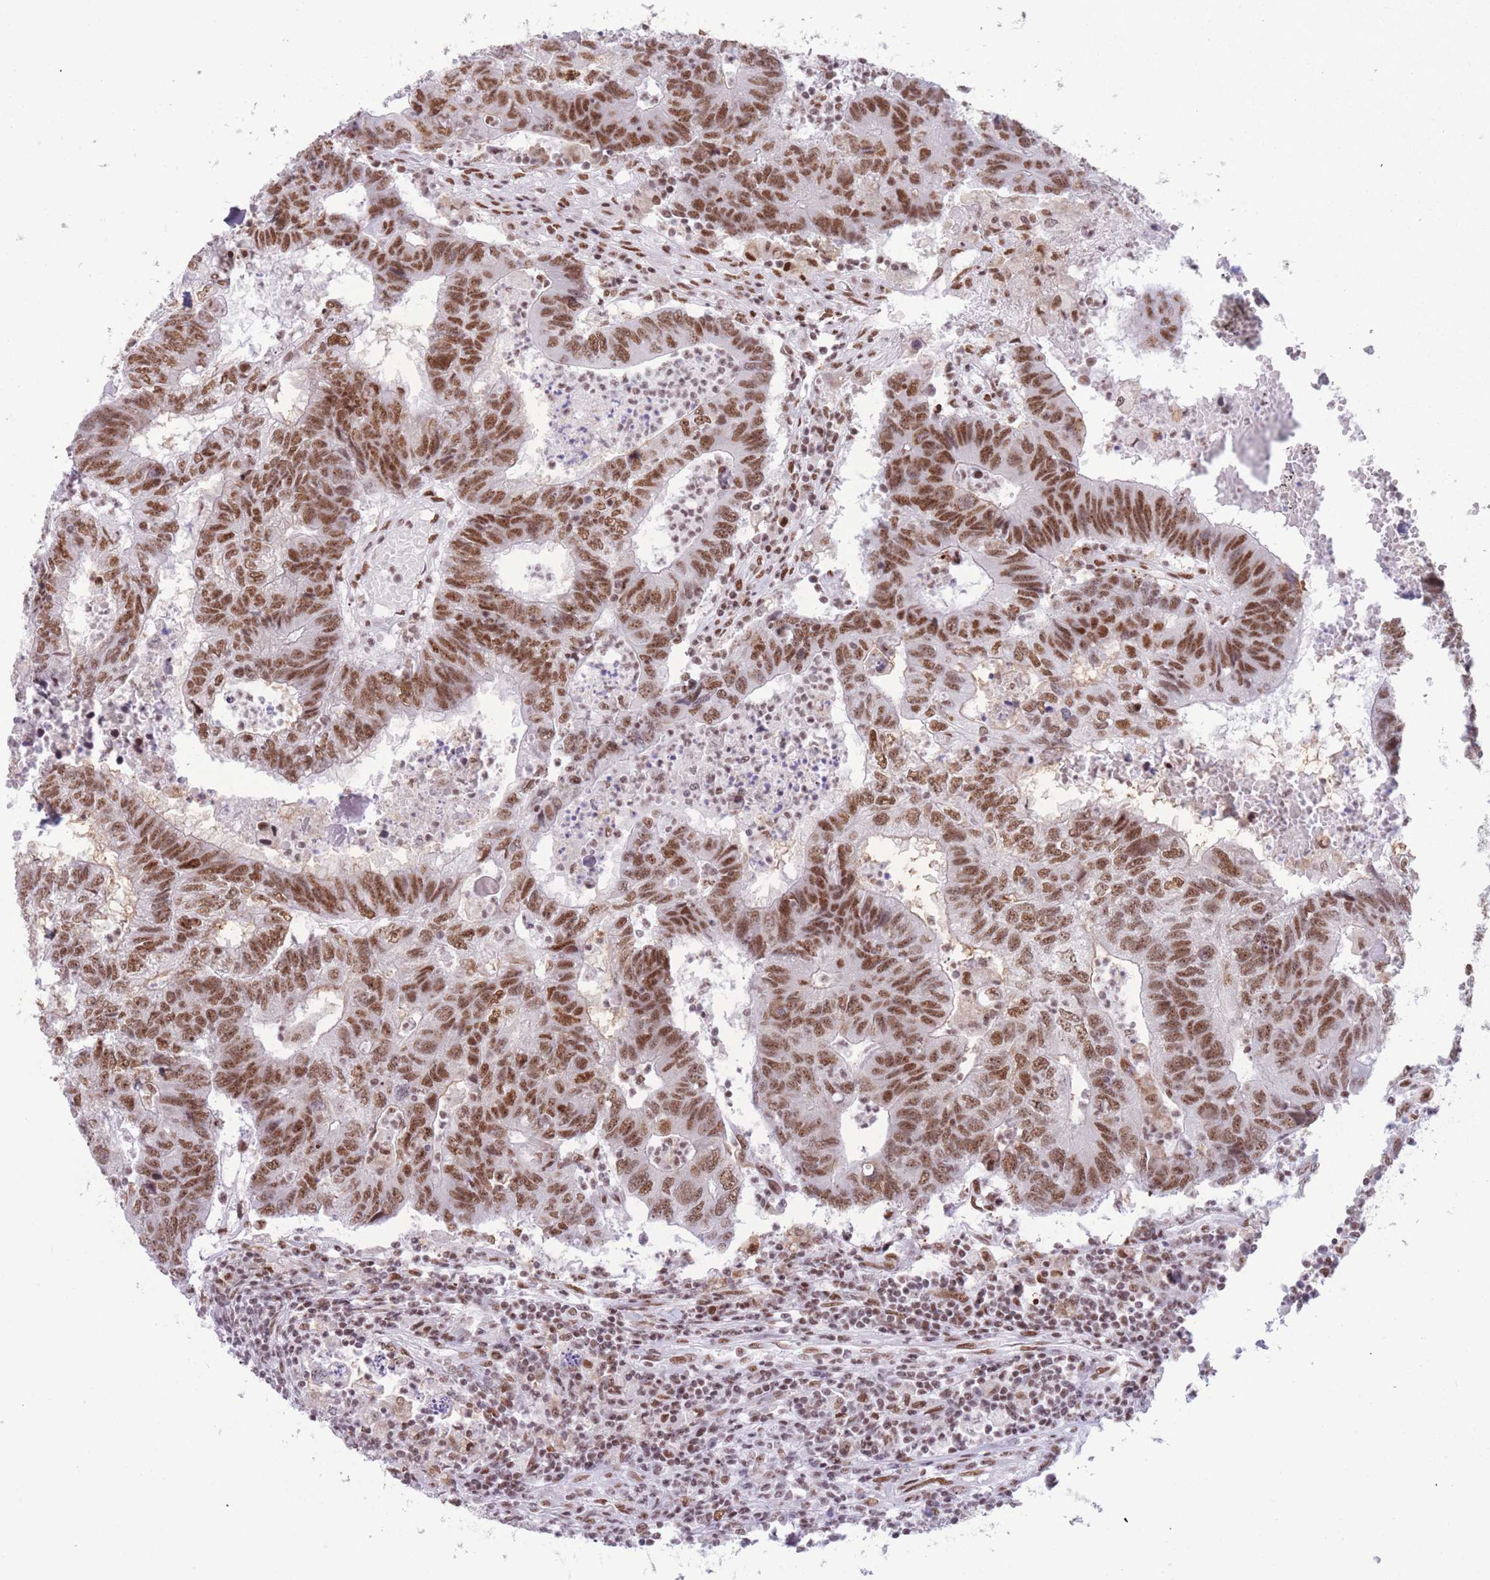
{"staining": {"intensity": "moderate", "quantity": ">75%", "location": "nuclear"}, "tissue": "colorectal cancer", "cell_type": "Tumor cells", "image_type": "cancer", "snomed": [{"axis": "morphology", "description": "Adenocarcinoma, NOS"}, {"axis": "topography", "description": "Colon"}], "caption": "High-power microscopy captured an immunohistochemistry (IHC) micrograph of adenocarcinoma (colorectal), revealing moderate nuclear staining in about >75% of tumor cells. The staining was performed using DAB, with brown indicating positive protein expression. Nuclei are stained blue with hematoxylin.", "gene": "HNRNPUL1", "patient": {"sex": "female", "age": 48}}